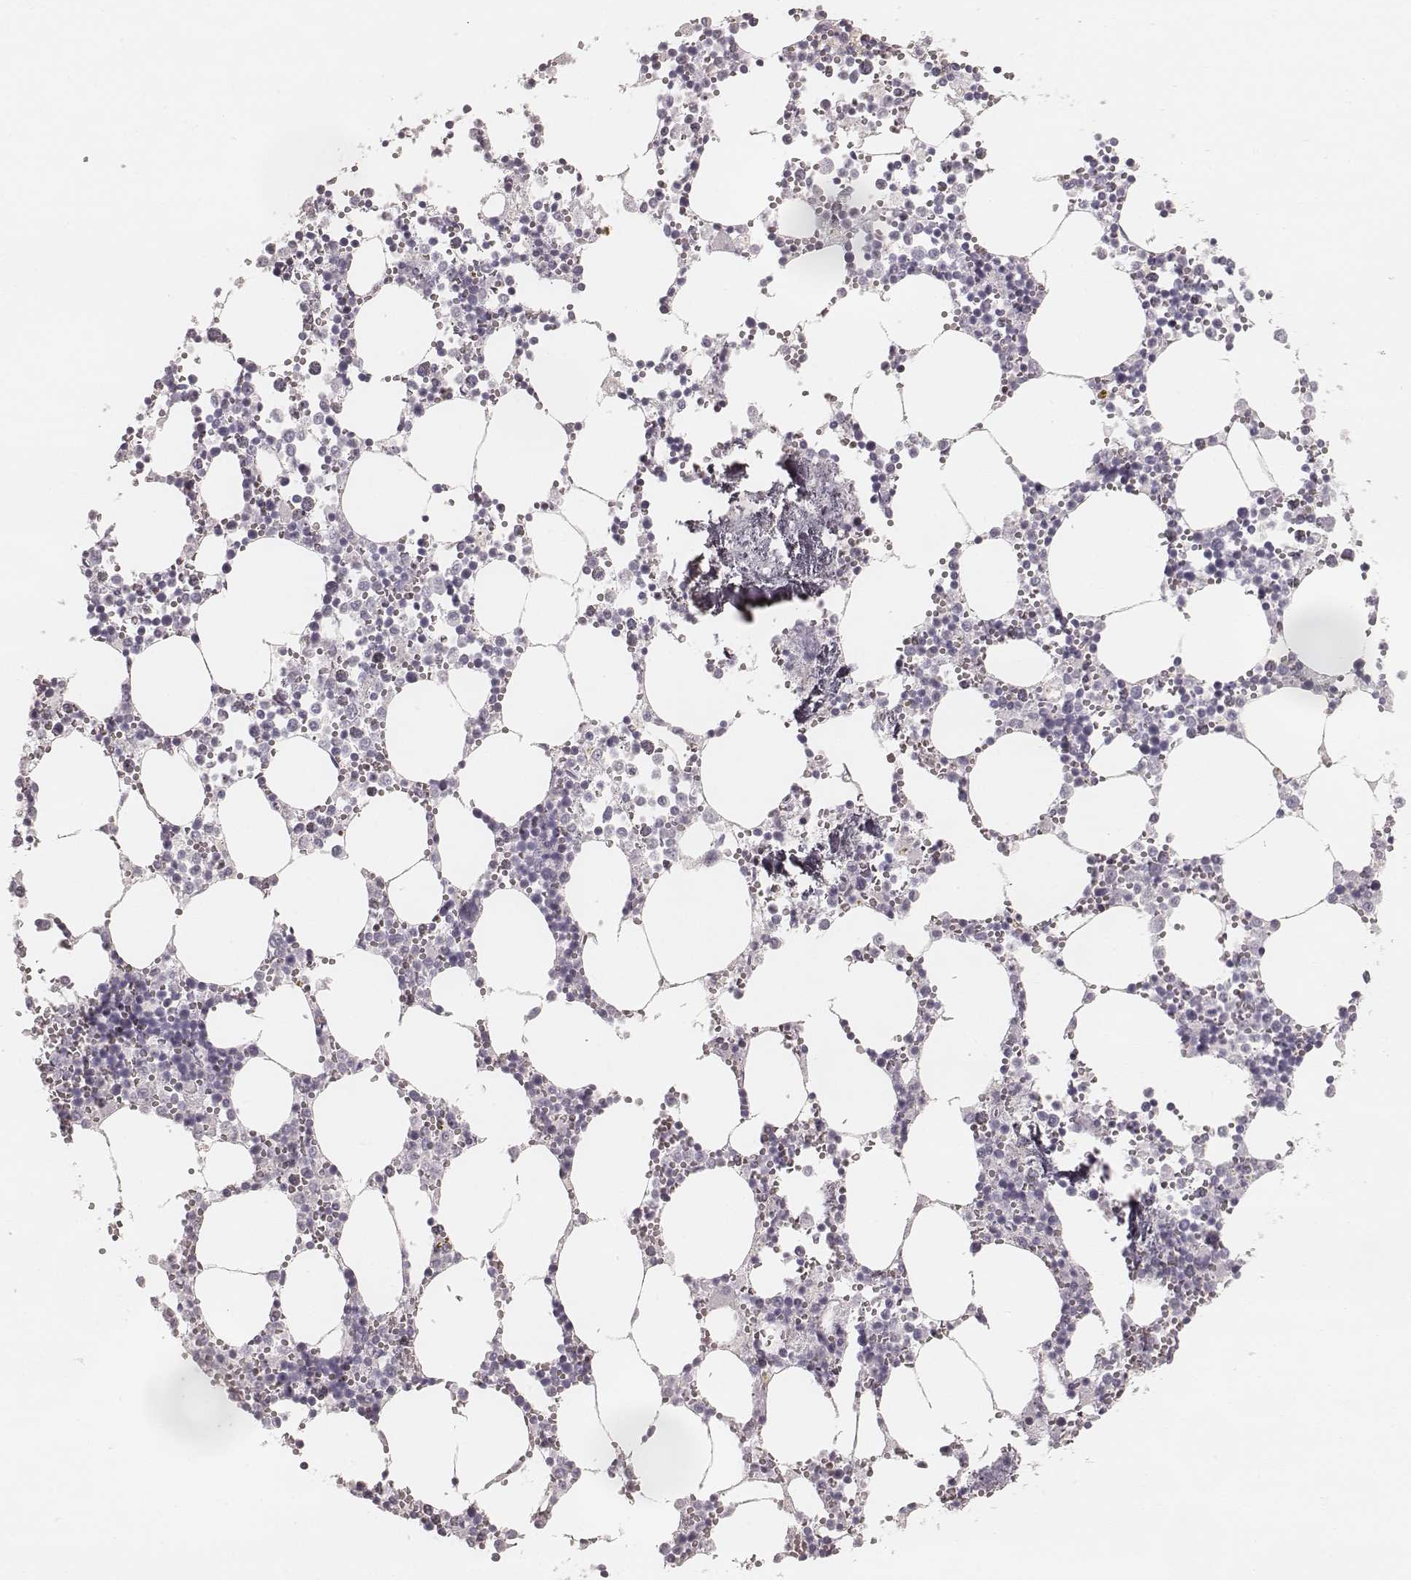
{"staining": {"intensity": "negative", "quantity": "none", "location": "none"}, "tissue": "bone marrow", "cell_type": "Hematopoietic cells", "image_type": "normal", "snomed": [{"axis": "morphology", "description": "Normal tissue, NOS"}, {"axis": "topography", "description": "Bone marrow"}], "caption": "The immunohistochemistry image has no significant positivity in hematopoietic cells of bone marrow. The staining was performed using DAB to visualize the protein expression in brown, while the nuclei were stained in blue with hematoxylin (Magnification: 20x).", "gene": "KRT82", "patient": {"sex": "male", "age": 54}}